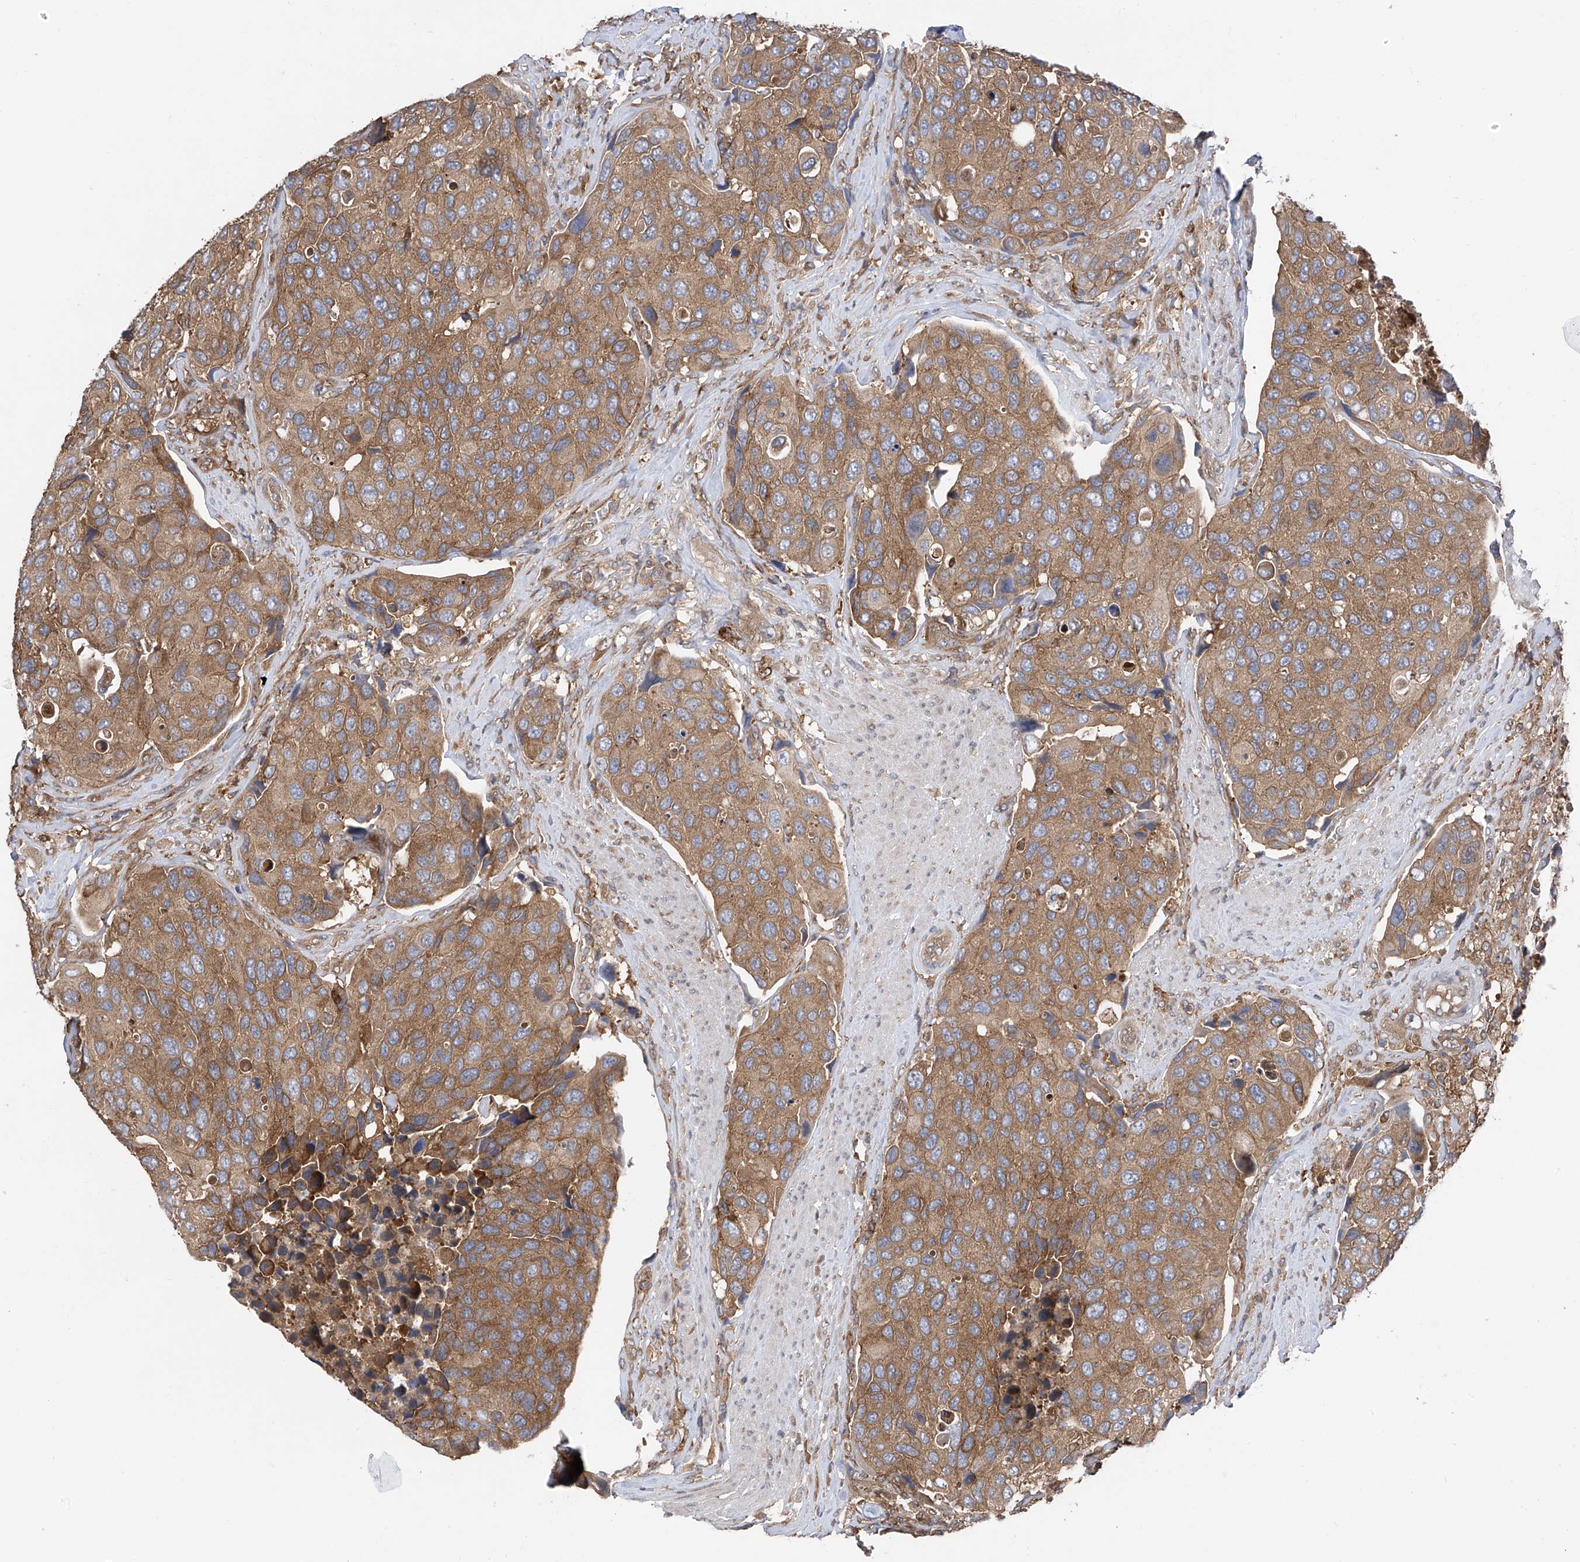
{"staining": {"intensity": "moderate", "quantity": ">75%", "location": "cytoplasmic/membranous"}, "tissue": "urothelial cancer", "cell_type": "Tumor cells", "image_type": "cancer", "snomed": [{"axis": "morphology", "description": "Urothelial carcinoma, High grade"}, {"axis": "topography", "description": "Urinary bladder"}], "caption": "The image exhibits staining of high-grade urothelial carcinoma, revealing moderate cytoplasmic/membranous protein staining (brown color) within tumor cells. Using DAB (3,3'-diaminobenzidine) (brown) and hematoxylin (blue) stains, captured at high magnification using brightfield microscopy.", "gene": "CHPF", "patient": {"sex": "male", "age": 74}}